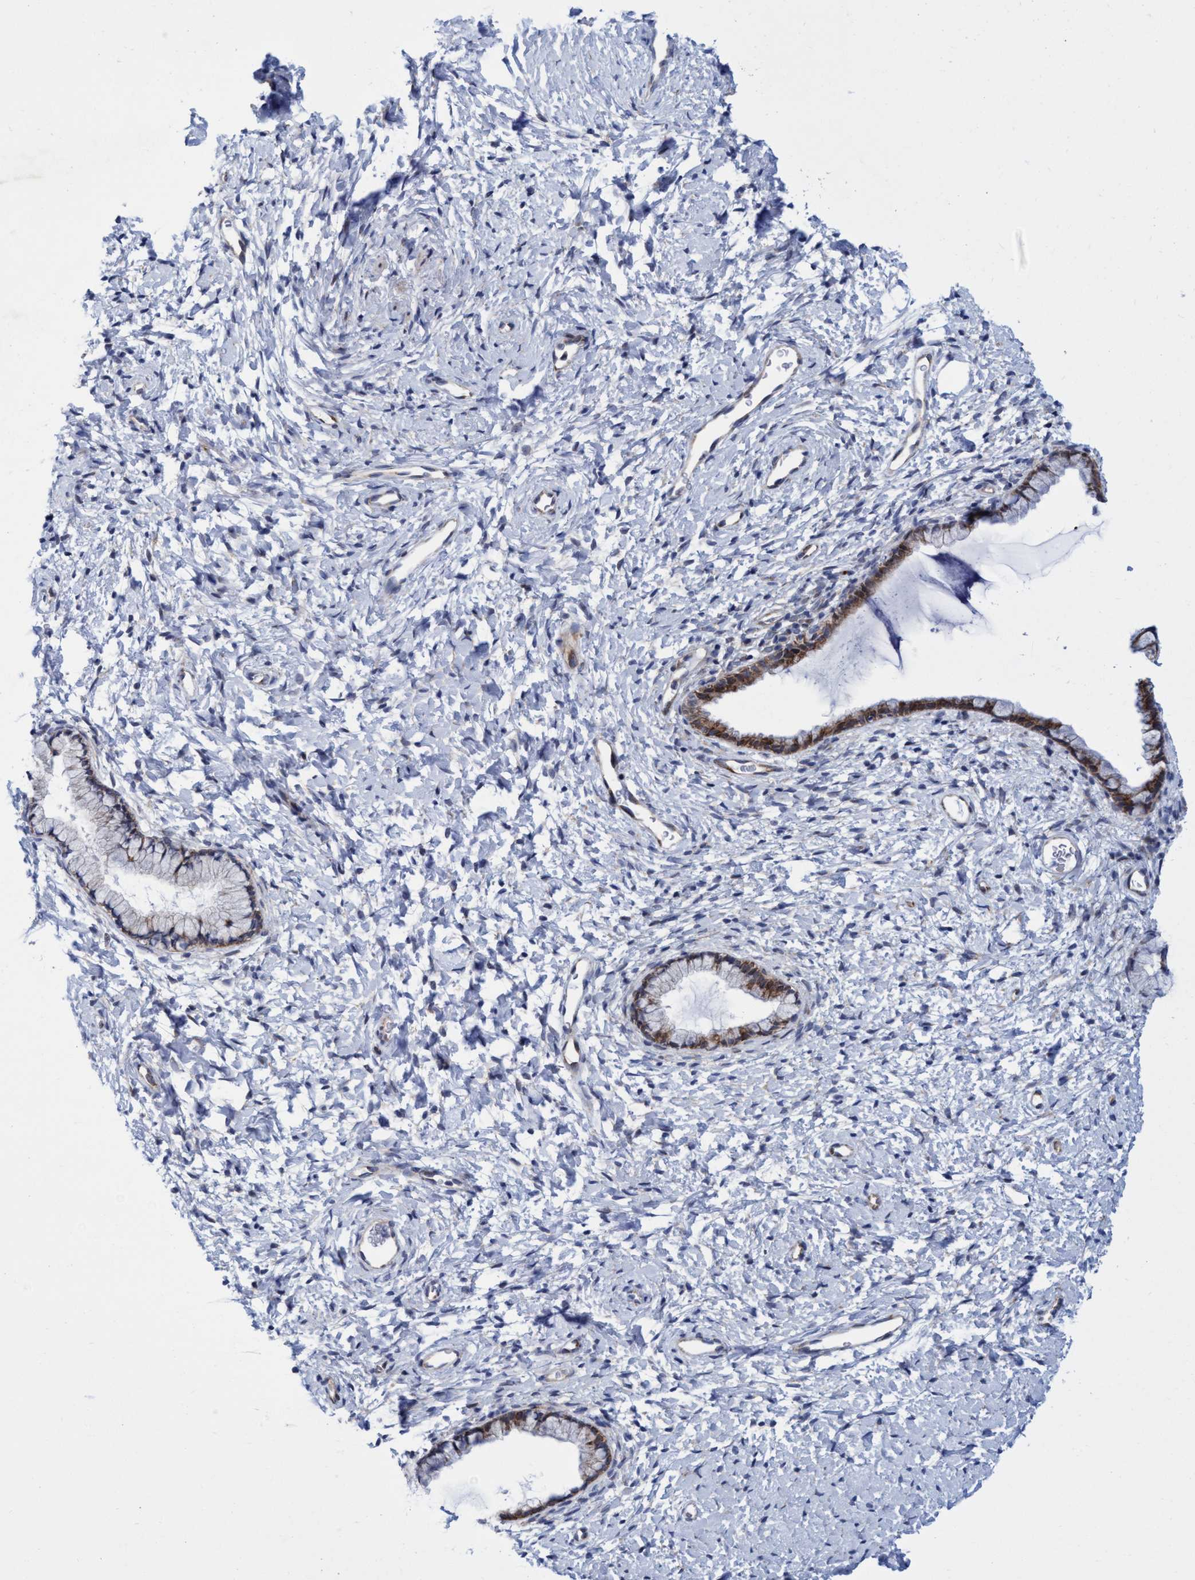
{"staining": {"intensity": "moderate", "quantity": "25%-75%", "location": "cytoplasmic/membranous"}, "tissue": "cervix", "cell_type": "Glandular cells", "image_type": "normal", "snomed": [{"axis": "morphology", "description": "Normal tissue, NOS"}, {"axis": "topography", "description": "Cervix"}], "caption": "Immunohistochemistry (IHC) of normal cervix demonstrates medium levels of moderate cytoplasmic/membranous expression in approximately 25%-75% of glandular cells.", "gene": "R3HCC1", "patient": {"sex": "female", "age": 72}}